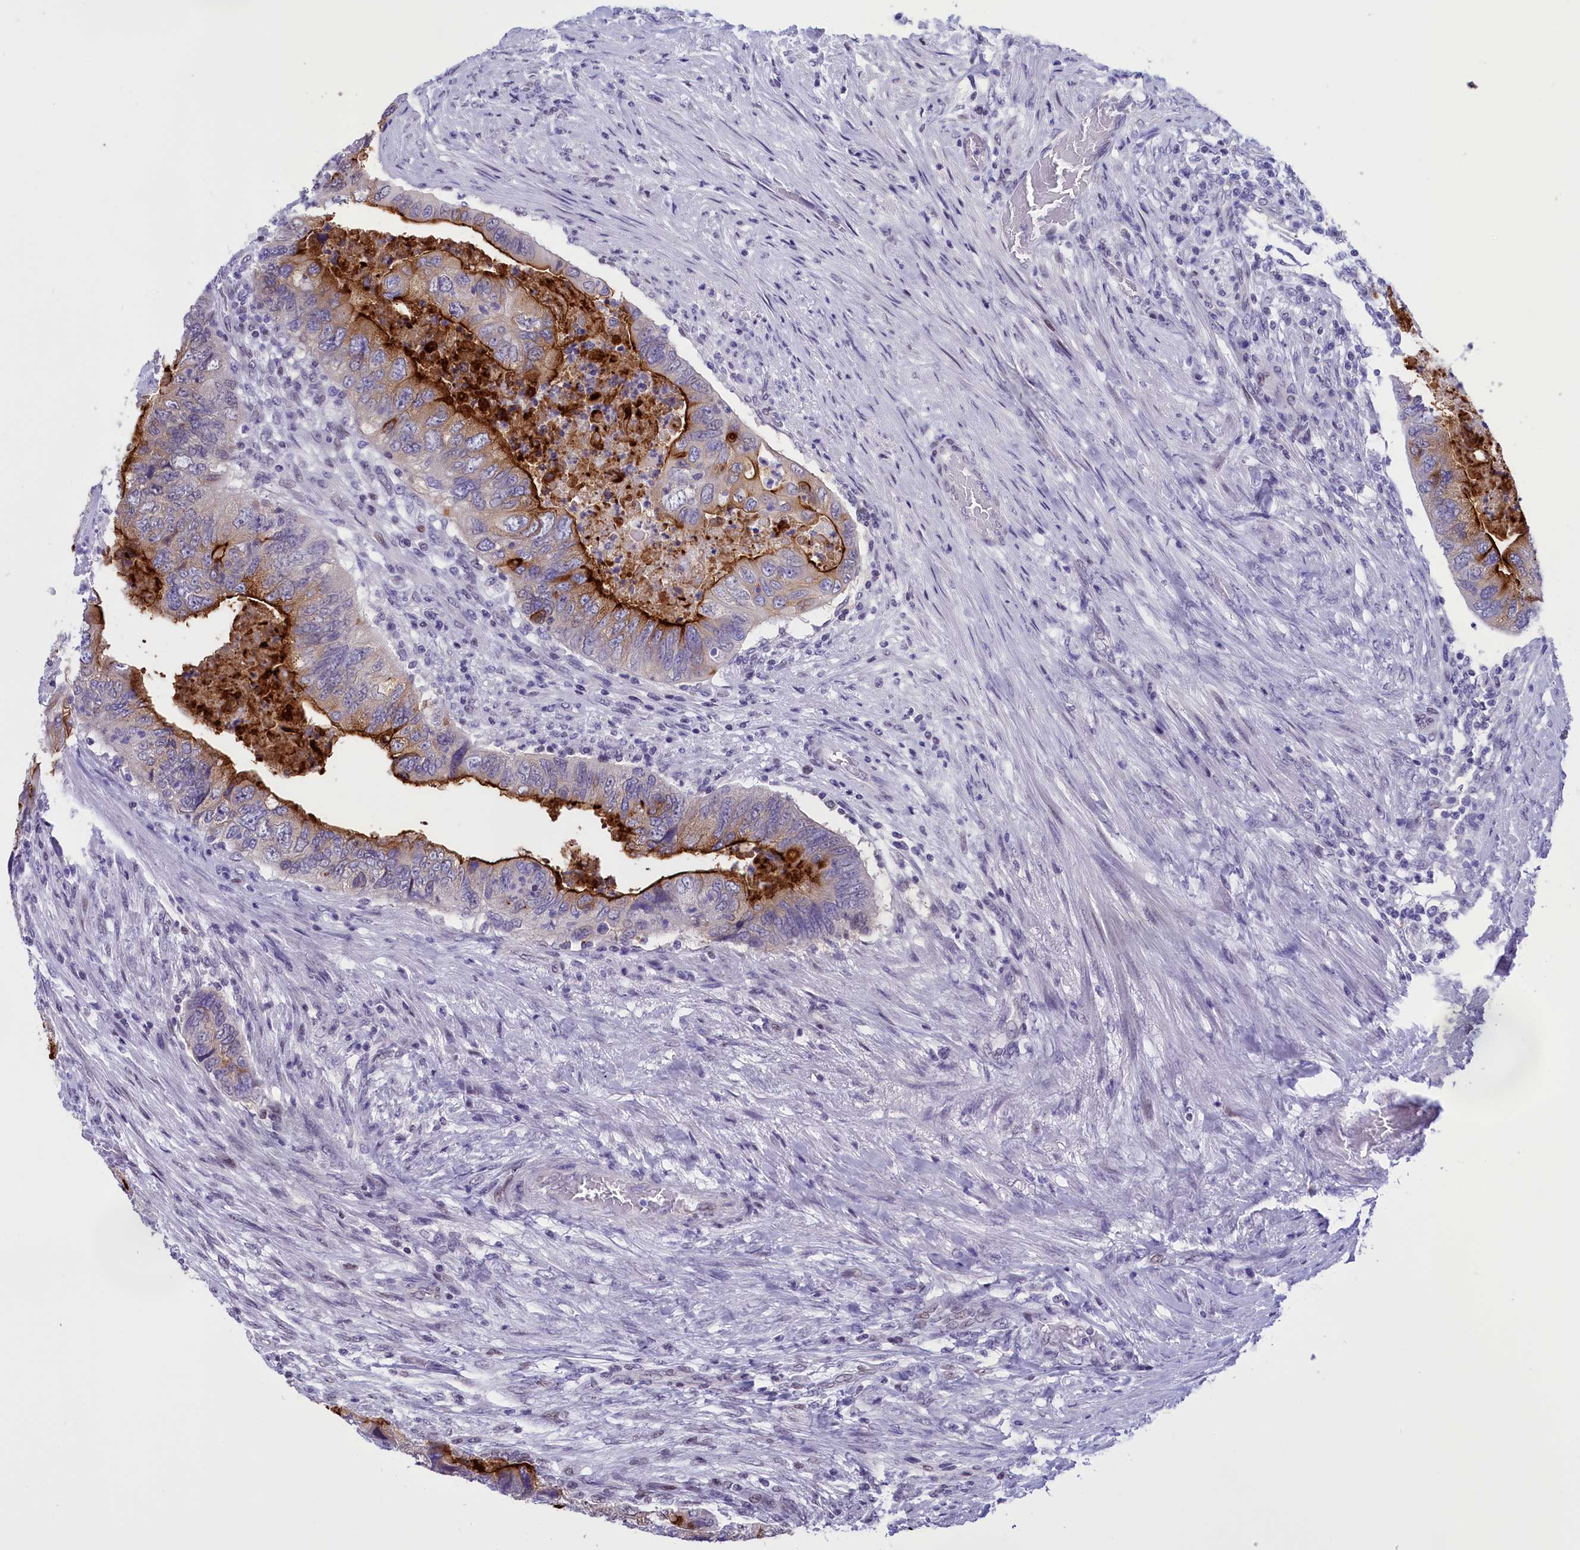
{"staining": {"intensity": "strong", "quantity": "25%-75%", "location": "cytoplasmic/membranous"}, "tissue": "colorectal cancer", "cell_type": "Tumor cells", "image_type": "cancer", "snomed": [{"axis": "morphology", "description": "Adenocarcinoma, NOS"}, {"axis": "topography", "description": "Rectum"}], "caption": "Tumor cells show high levels of strong cytoplasmic/membranous staining in about 25%-75% of cells in human colorectal cancer (adenocarcinoma).", "gene": "SPIRE2", "patient": {"sex": "male", "age": 63}}